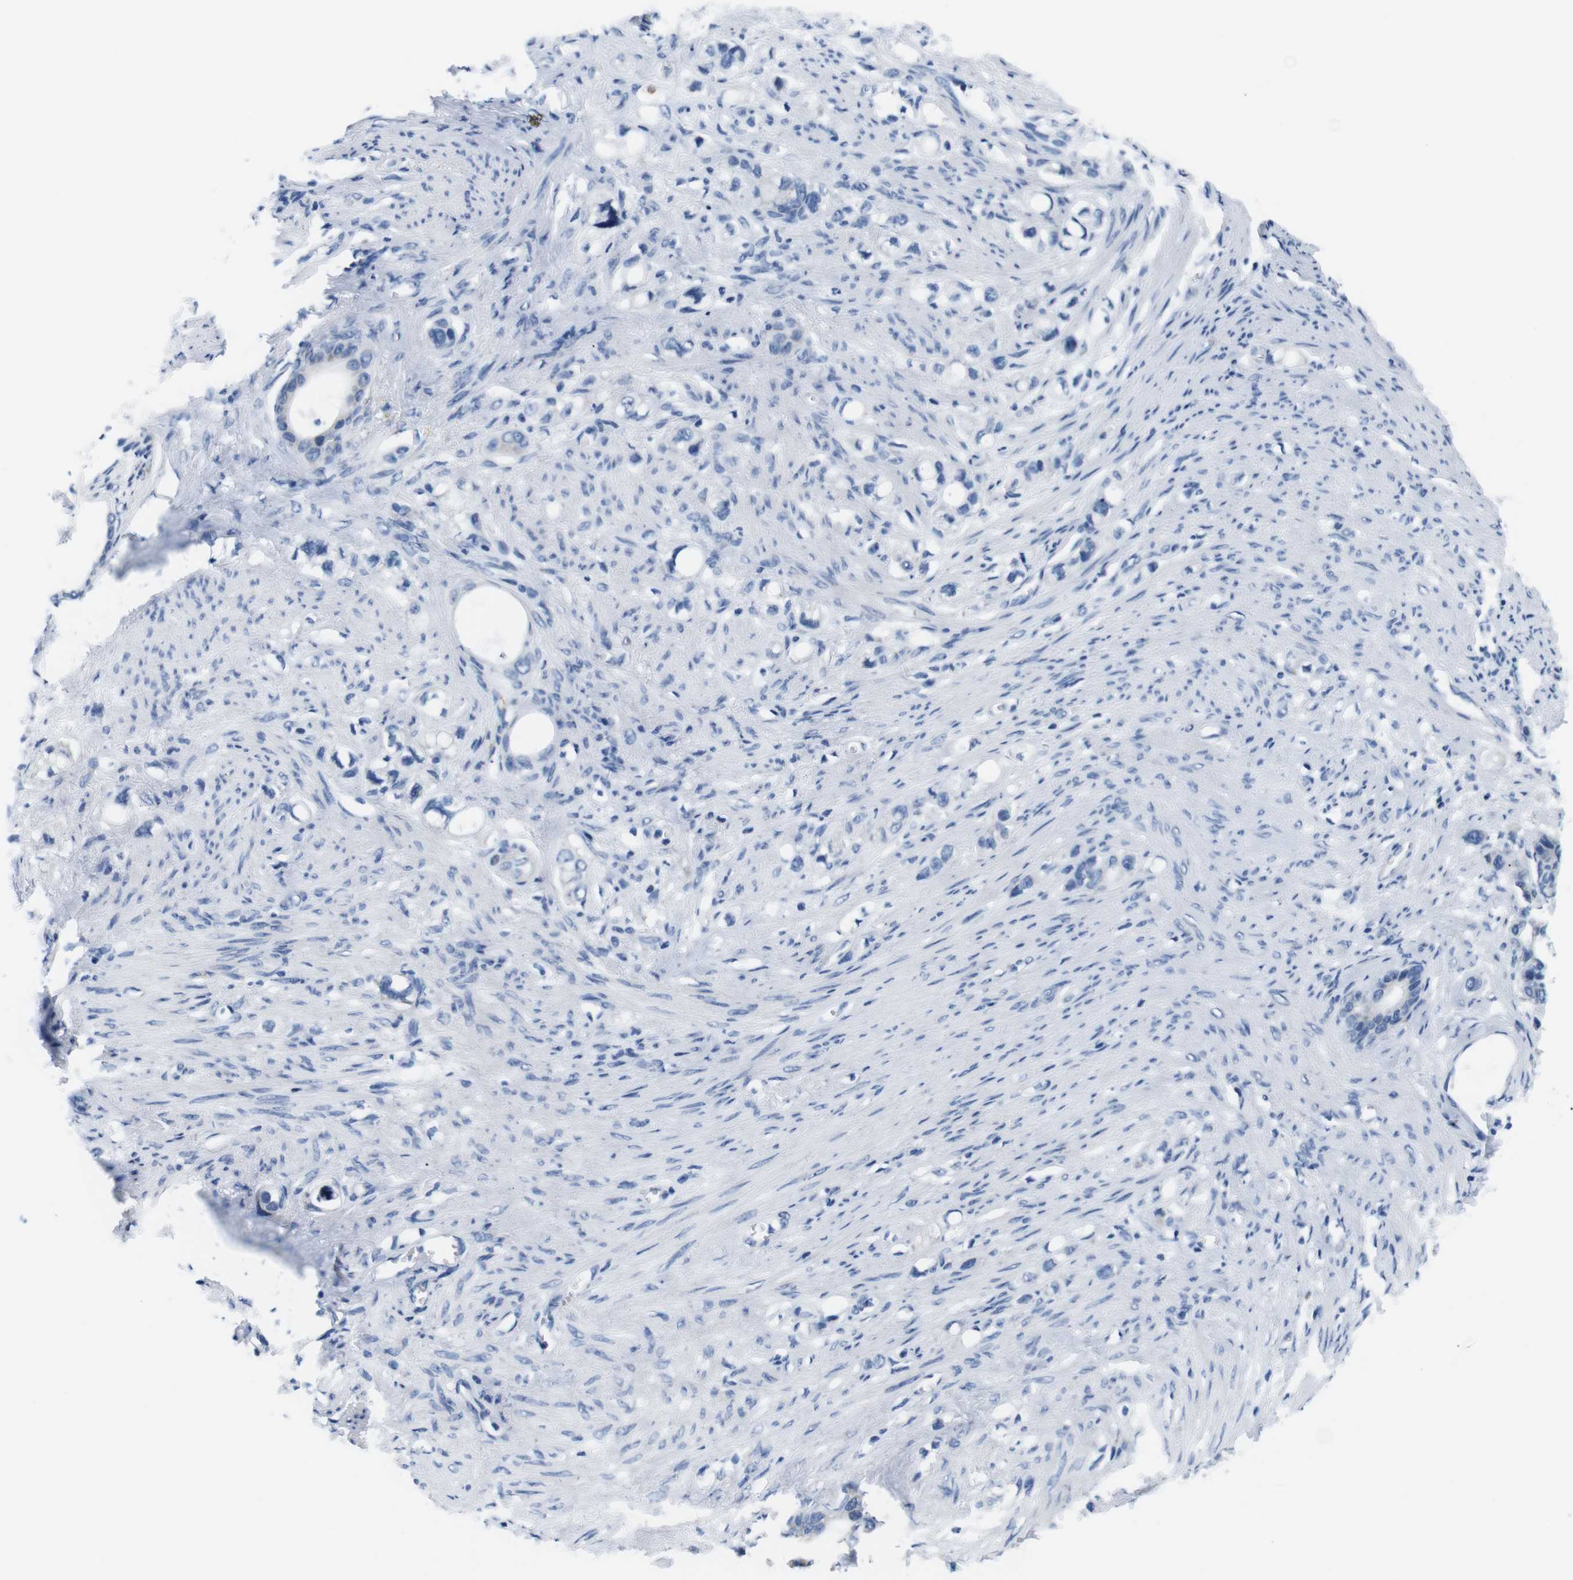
{"staining": {"intensity": "negative", "quantity": "none", "location": "none"}, "tissue": "stomach cancer", "cell_type": "Tumor cells", "image_type": "cancer", "snomed": [{"axis": "morphology", "description": "Adenocarcinoma, NOS"}, {"axis": "topography", "description": "Stomach"}], "caption": "IHC of stomach cancer (adenocarcinoma) reveals no staining in tumor cells.", "gene": "GOLGA2", "patient": {"sex": "female", "age": 75}}